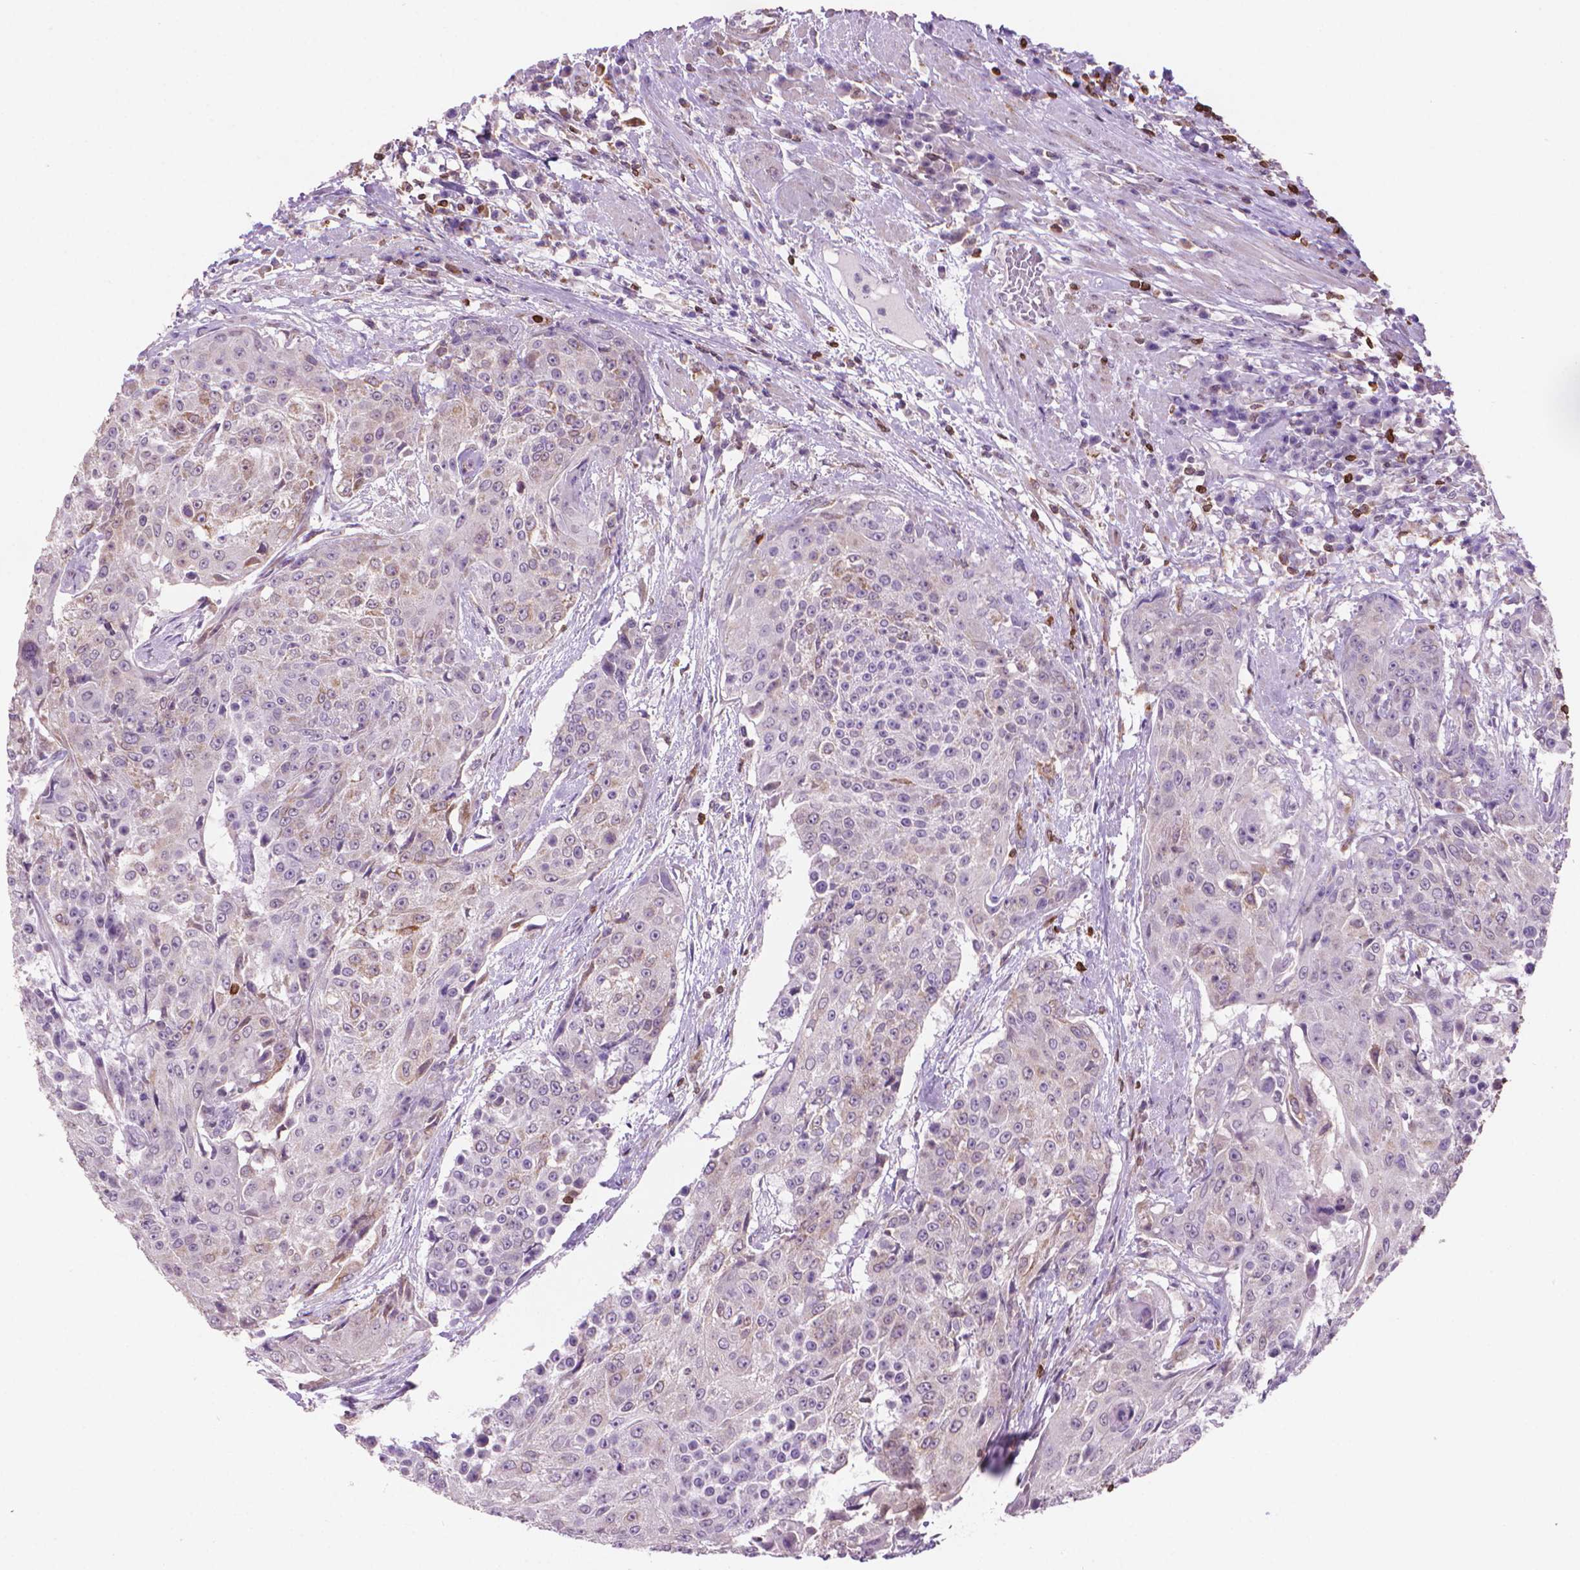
{"staining": {"intensity": "negative", "quantity": "none", "location": "none"}, "tissue": "urothelial cancer", "cell_type": "Tumor cells", "image_type": "cancer", "snomed": [{"axis": "morphology", "description": "Urothelial carcinoma, High grade"}, {"axis": "topography", "description": "Urinary bladder"}], "caption": "A histopathology image of human urothelial carcinoma (high-grade) is negative for staining in tumor cells.", "gene": "BCL2", "patient": {"sex": "female", "age": 63}}